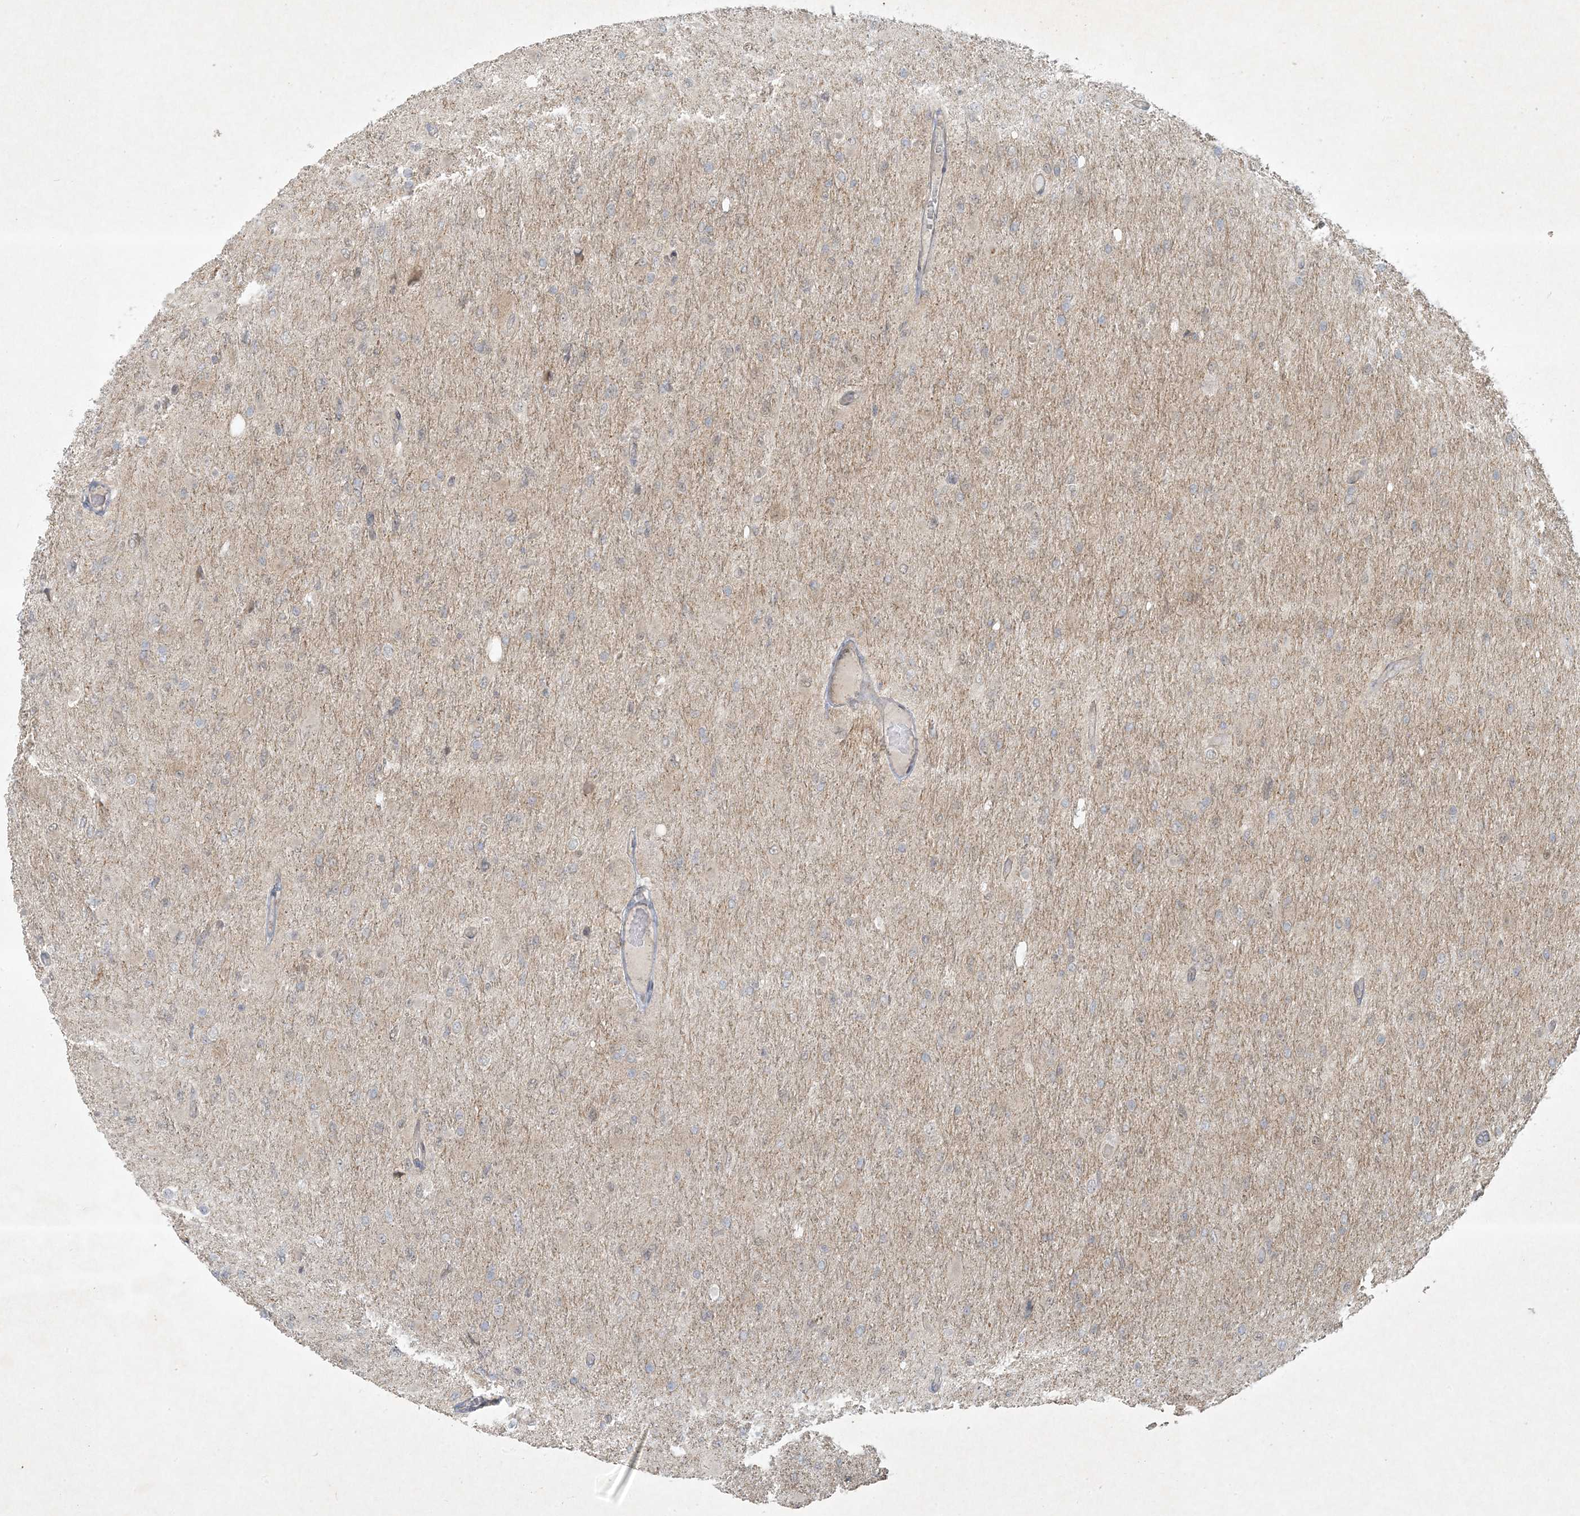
{"staining": {"intensity": "negative", "quantity": "none", "location": "none"}, "tissue": "glioma", "cell_type": "Tumor cells", "image_type": "cancer", "snomed": [{"axis": "morphology", "description": "Glioma, malignant, High grade"}, {"axis": "topography", "description": "Cerebral cortex"}], "caption": "The IHC histopathology image has no significant positivity in tumor cells of glioma tissue.", "gene": "BCORL1", "patient": {"sex": "female", "age": 36}}